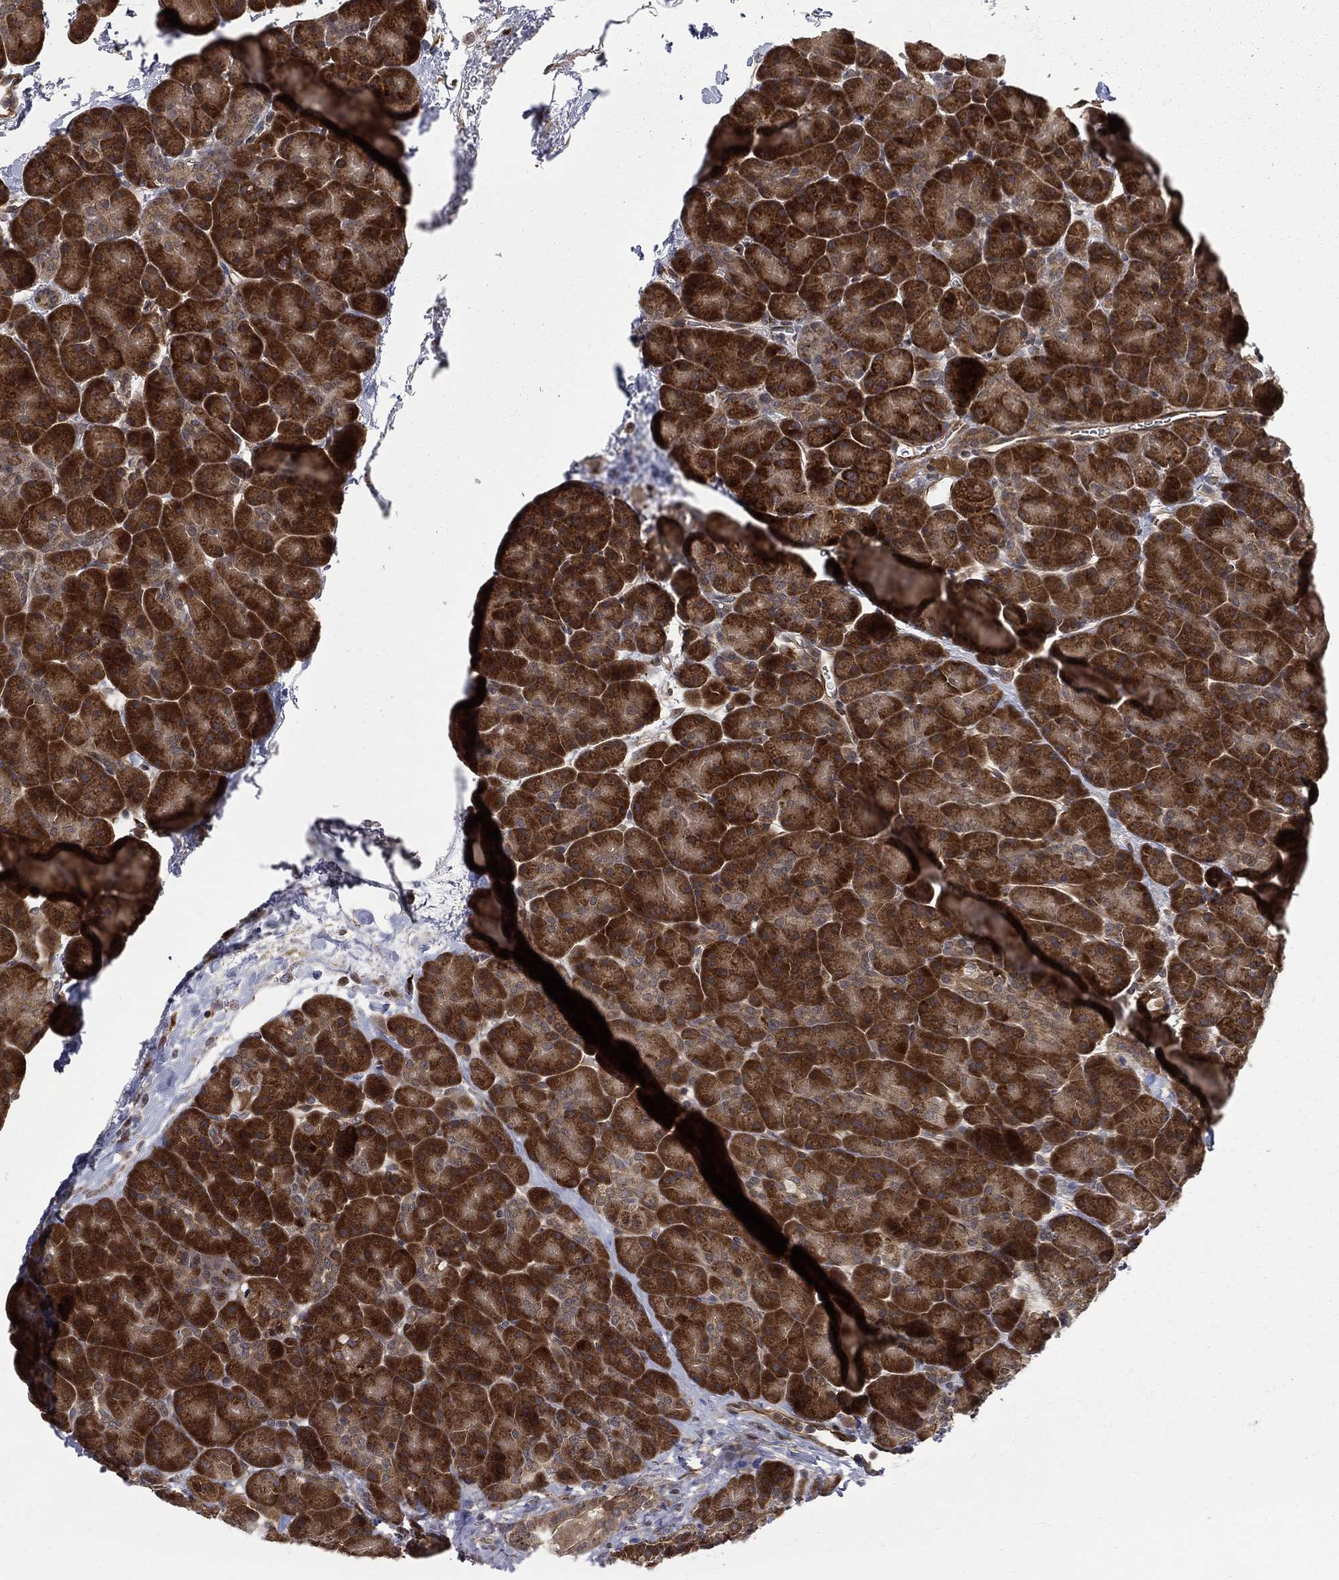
{"staining": {"intensity": "strong", "quantity": ">75%", "location": "cytoplasmic/membranous"}, "tissue": "pancreas", "cell_type": "Exocrine glandular cells", "image_type": "normal", "snomed": [{"axis": "morphology", "description": "Normal tissue, NOS"}, {"axis": "topography", "description": "Pancreas"}], "caption": "Protein staining shows strong cytoplasmic/membranous staining in about >75% of exocrine glandular cells in unremarkable pancreas. The protein of interest is shown in brown color, while the nuclei are stained blue.", "gene": "ARL3", "patient": {"sex": "female", "age": 44}}